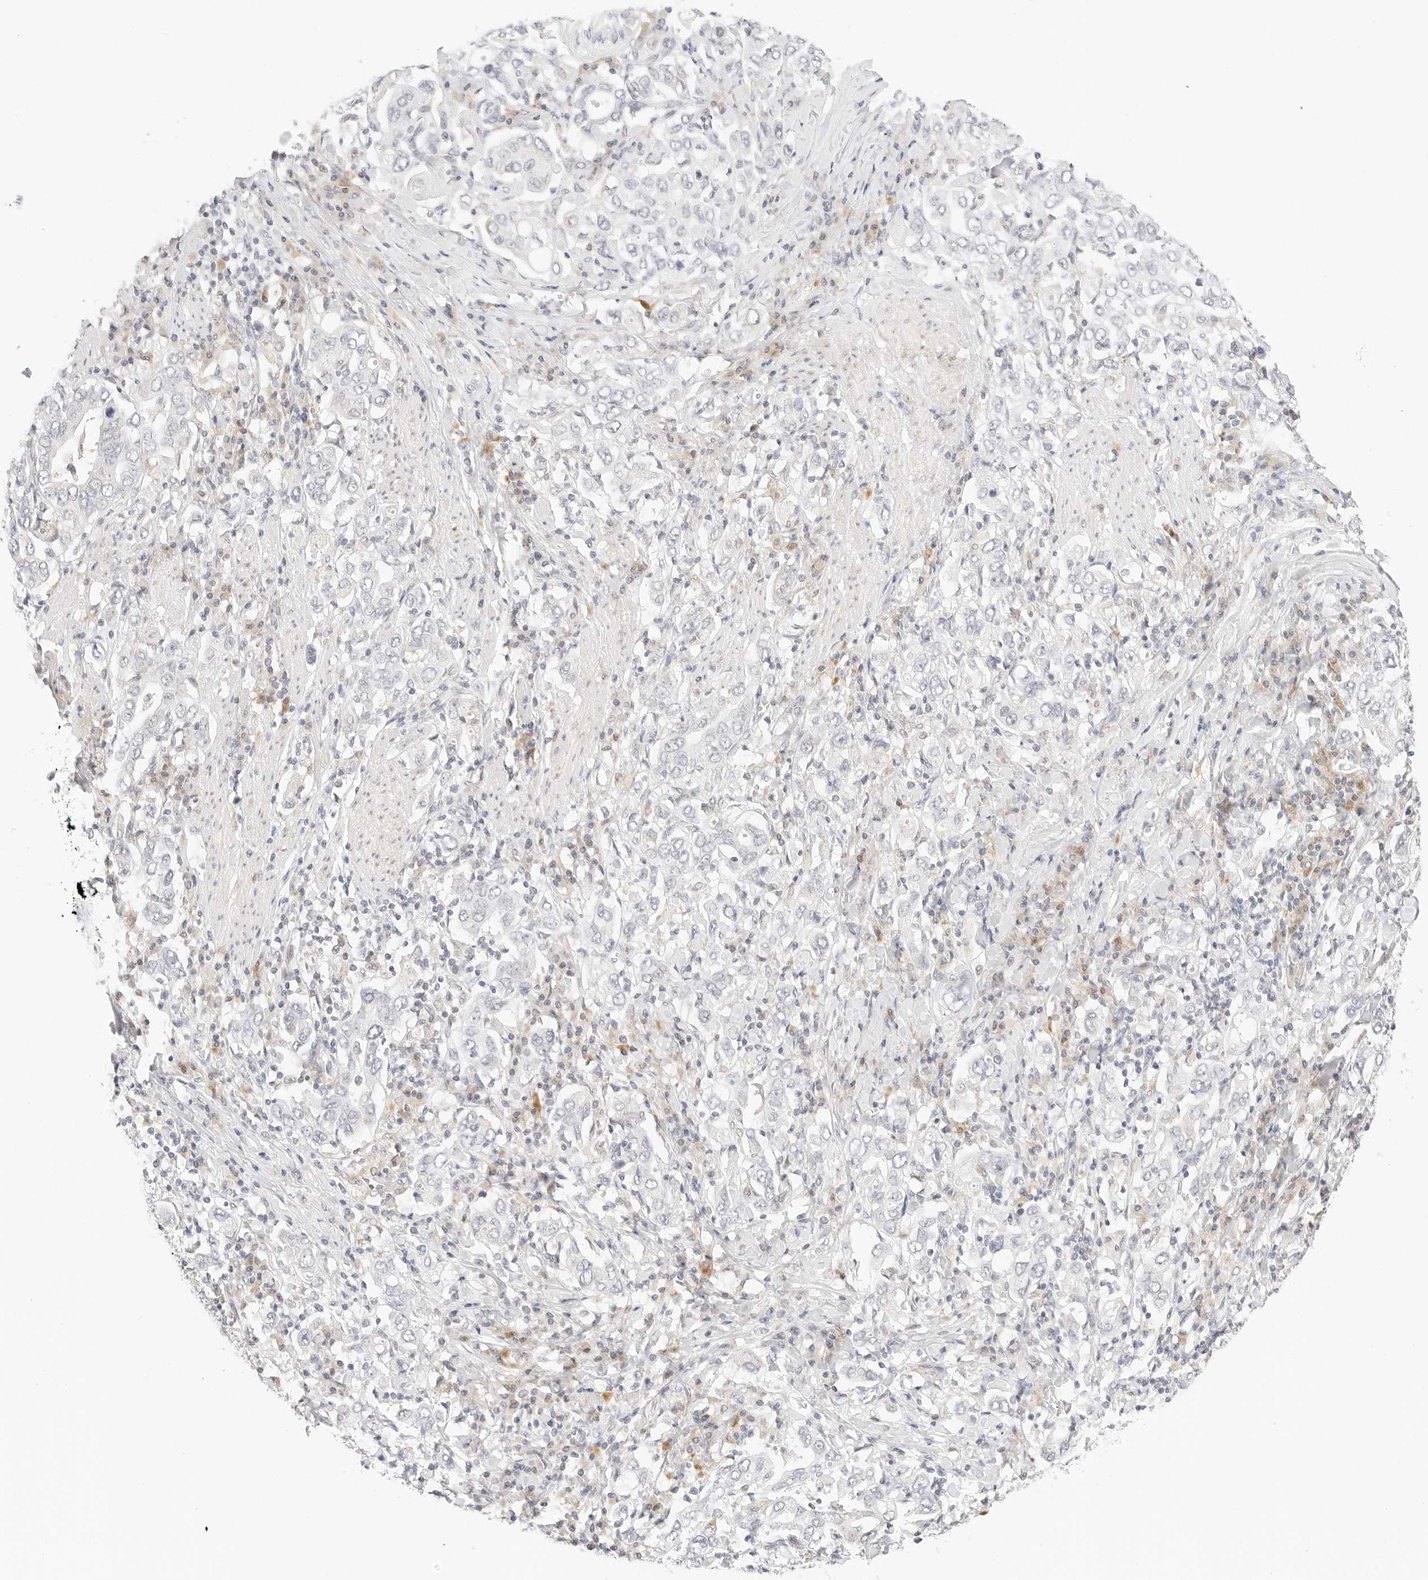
{"staining": {"intensity": "negative", "quantity": "none", "location": "none"}, "tissue": "stomach cancer", "cell_type": "Tumor cells", "image_type": "cancer", "snomed": [{"axis": "morphology", "description": "Adenocarcinoma, NOS"}, {"axis": "topography", "description": "Stomach, upper"}], "caption": "The immunohistochemistry photomicrograph has no significant staining in tumor cells of stomach cancer (adenocarcinoma) tissue.", "gene": "XKR4", "patient": {"sex": "male", "age": 62}}